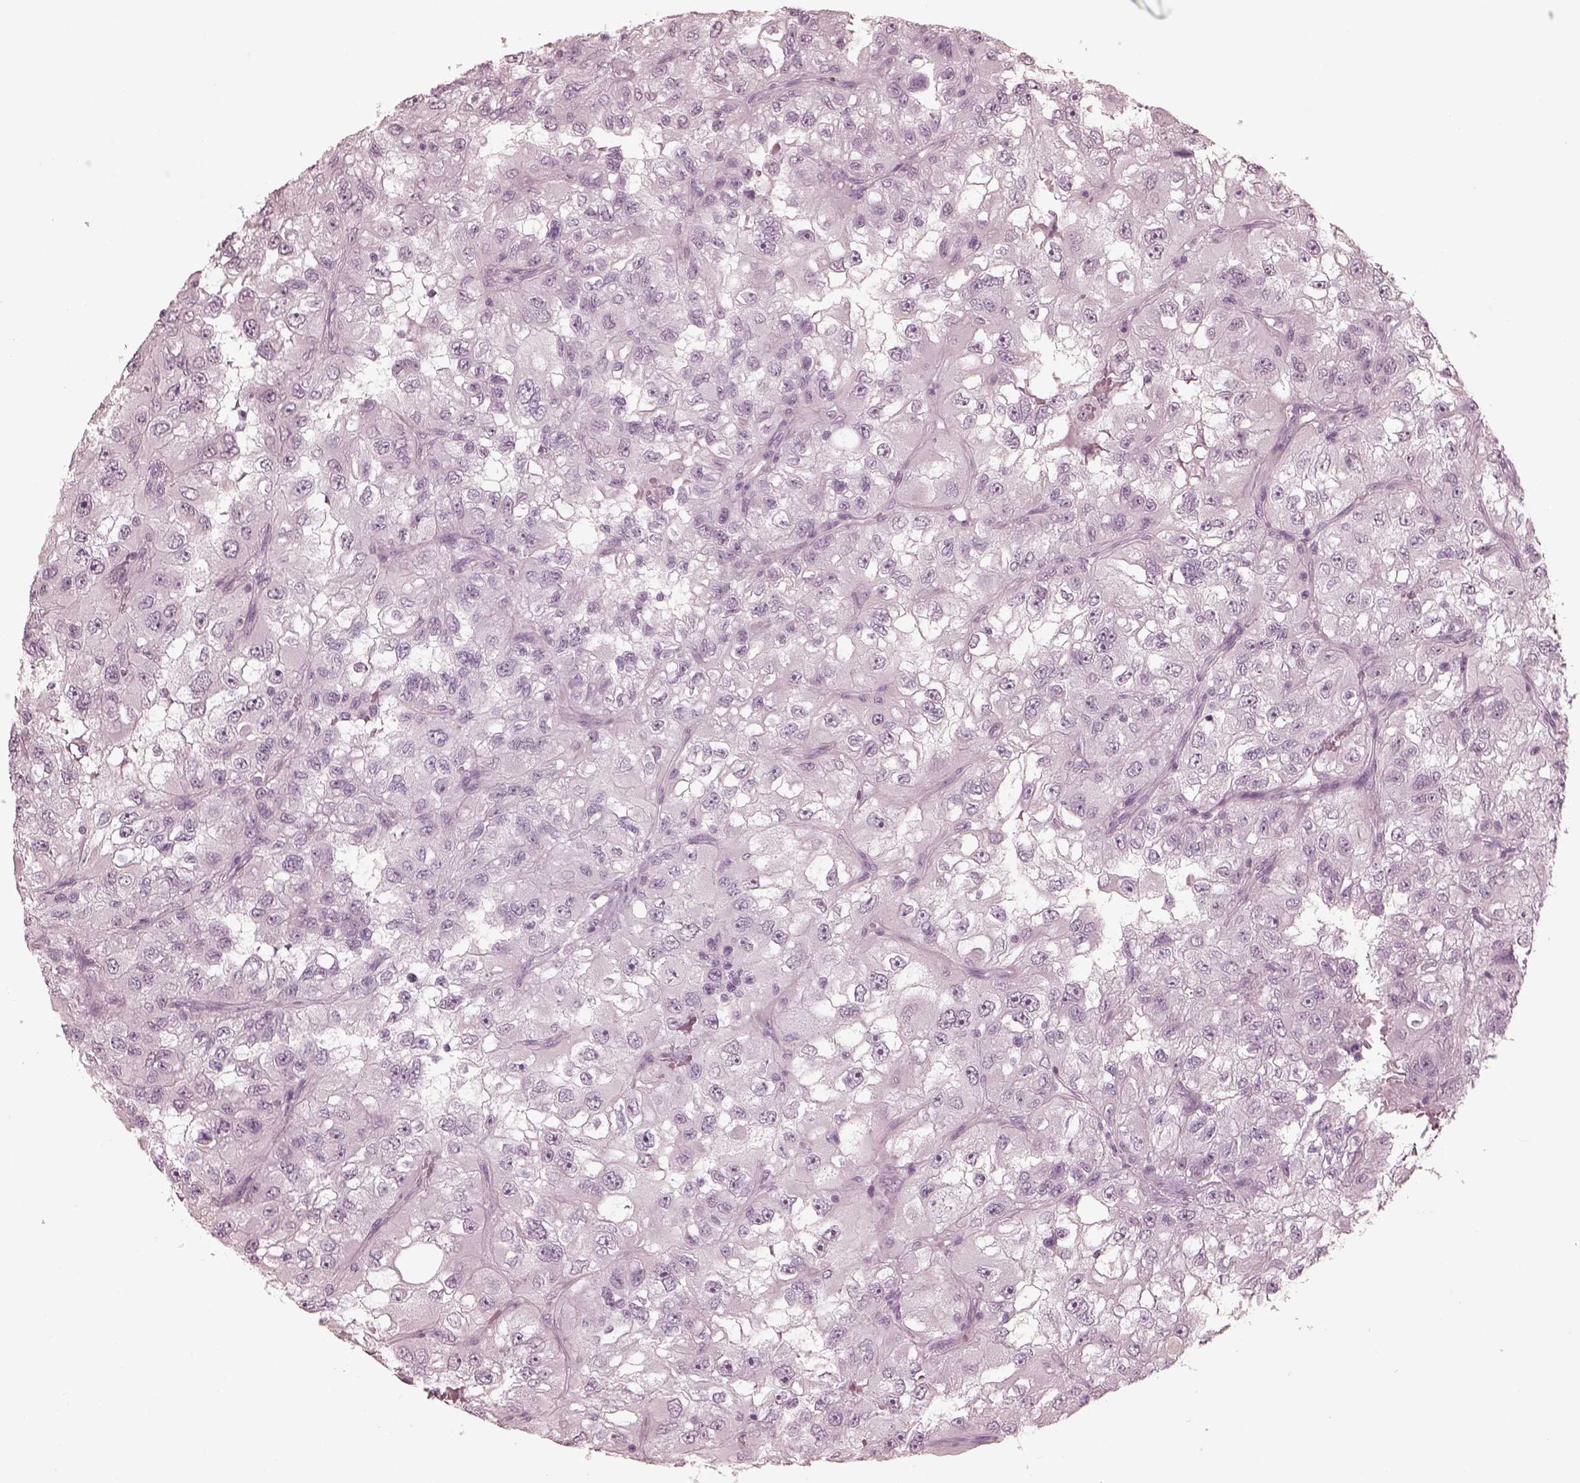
{"staining": {"intensity": "negative", "quantity": "none", "location": "none"}, "tissue": "renal cancer", "cell_type": "Tumor cells", "image_type": "cancer", "snomed": [{"axis": "morphology", "description": "Adenocarcinoma, NOS"}, {"axis": "topography", "description": "Kidney"}], "caption": "This is an immunohistochemistry (IHC) image of human renal adenocarcinoma. There is no expression in tumor cells.", "gene": "C2orf81", "patient": {"sex": "male", "age": 64}}